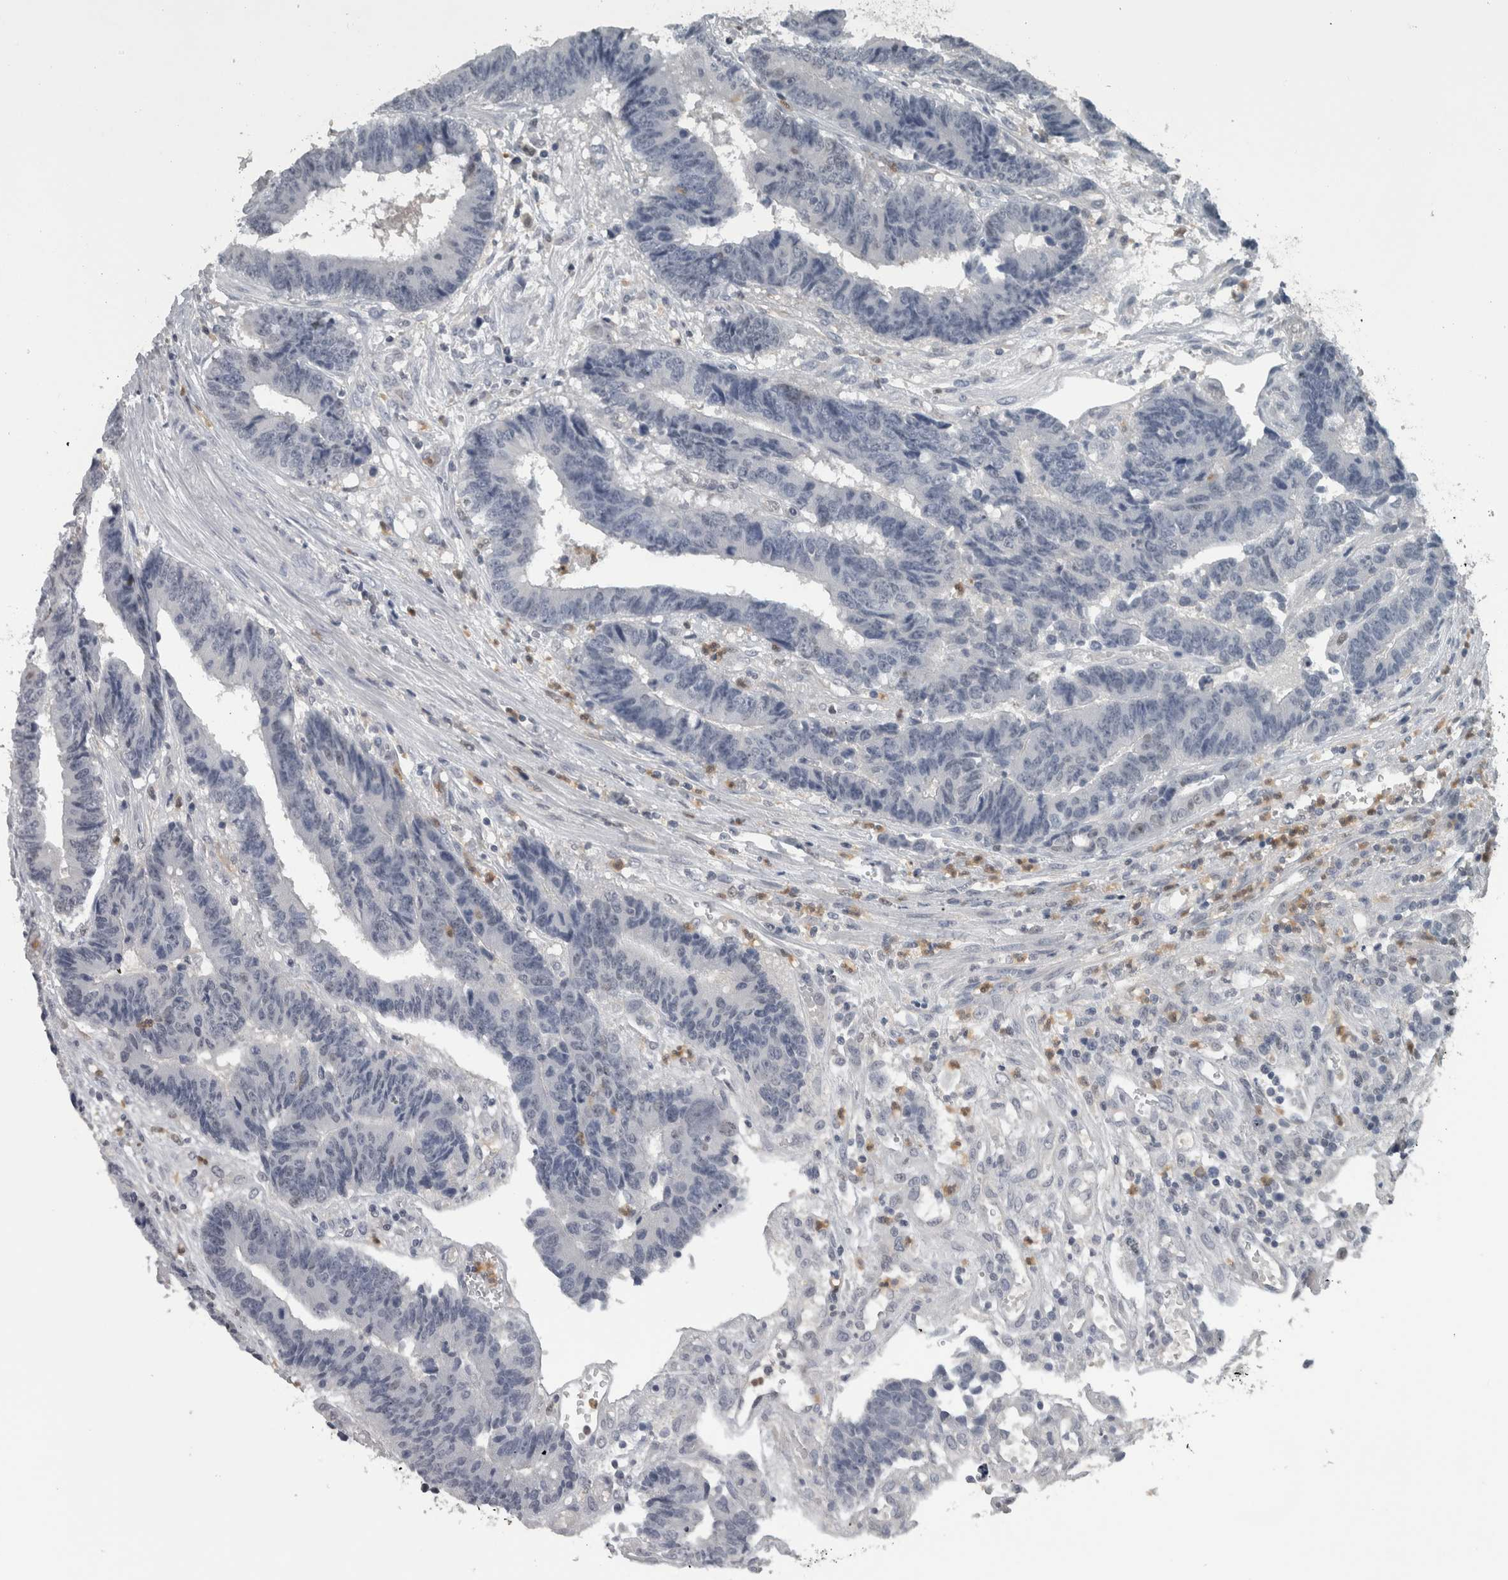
{"staining": {"intensity": "negative", "quantity": "none", "location": "none"}, "tissue": "colorectal cancer", "cell_type": "Tumor cells", "image_type": "cancer", "snomed": [{"axis": "morphology", "description": "Adenocarcinoma, NOS"}, {"axis": "topography", "description": "Rectum"}], "caption": "Micrograph shows no significant protein expression in tumor cells of colorectal adenocarcinoma.", "gene": "NAPRT", "patient": {"sex": "male", "age": 84}}